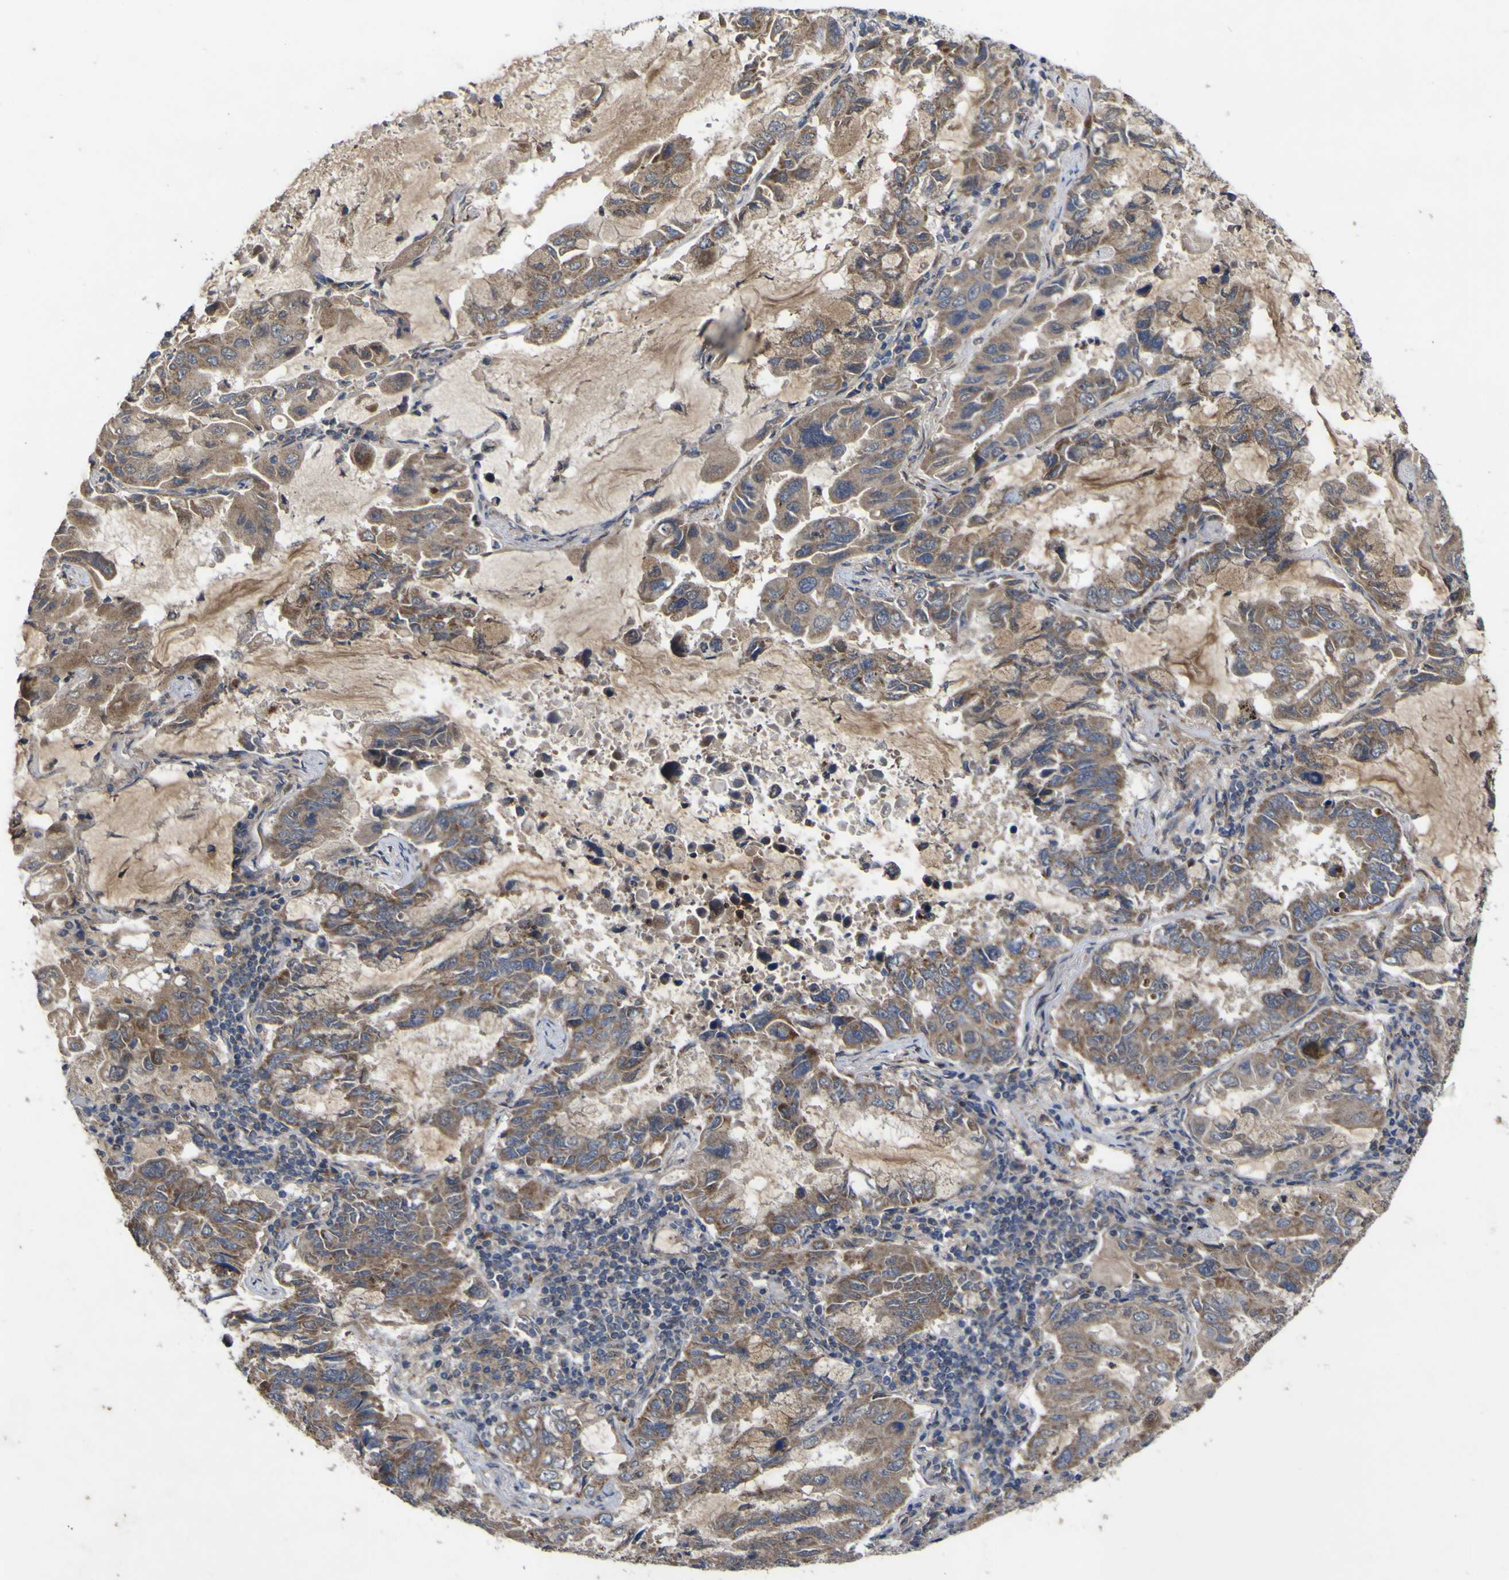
{"staining": {"intensity": "moderate", "quantity": ">75%", "location": "cytoplasmic/membranous"}, "tissue": "lung cancer", "cell_type": "Tumor cells", "image_type": "cancer", "snomed": [{"axis": "morphology", "description": "Adenocarcinoma, NOS"}, {"axis": "topography", "description": "Lung"}], "caption": "Tumor cells demonstrate medium levels of moderate cytoplasmic/membranous expression in approximately >75% of cells in human lung cancer (adenocarcinoma).", "gene": "IRAK2", "patient": {"sex": "male", "age": 64}}